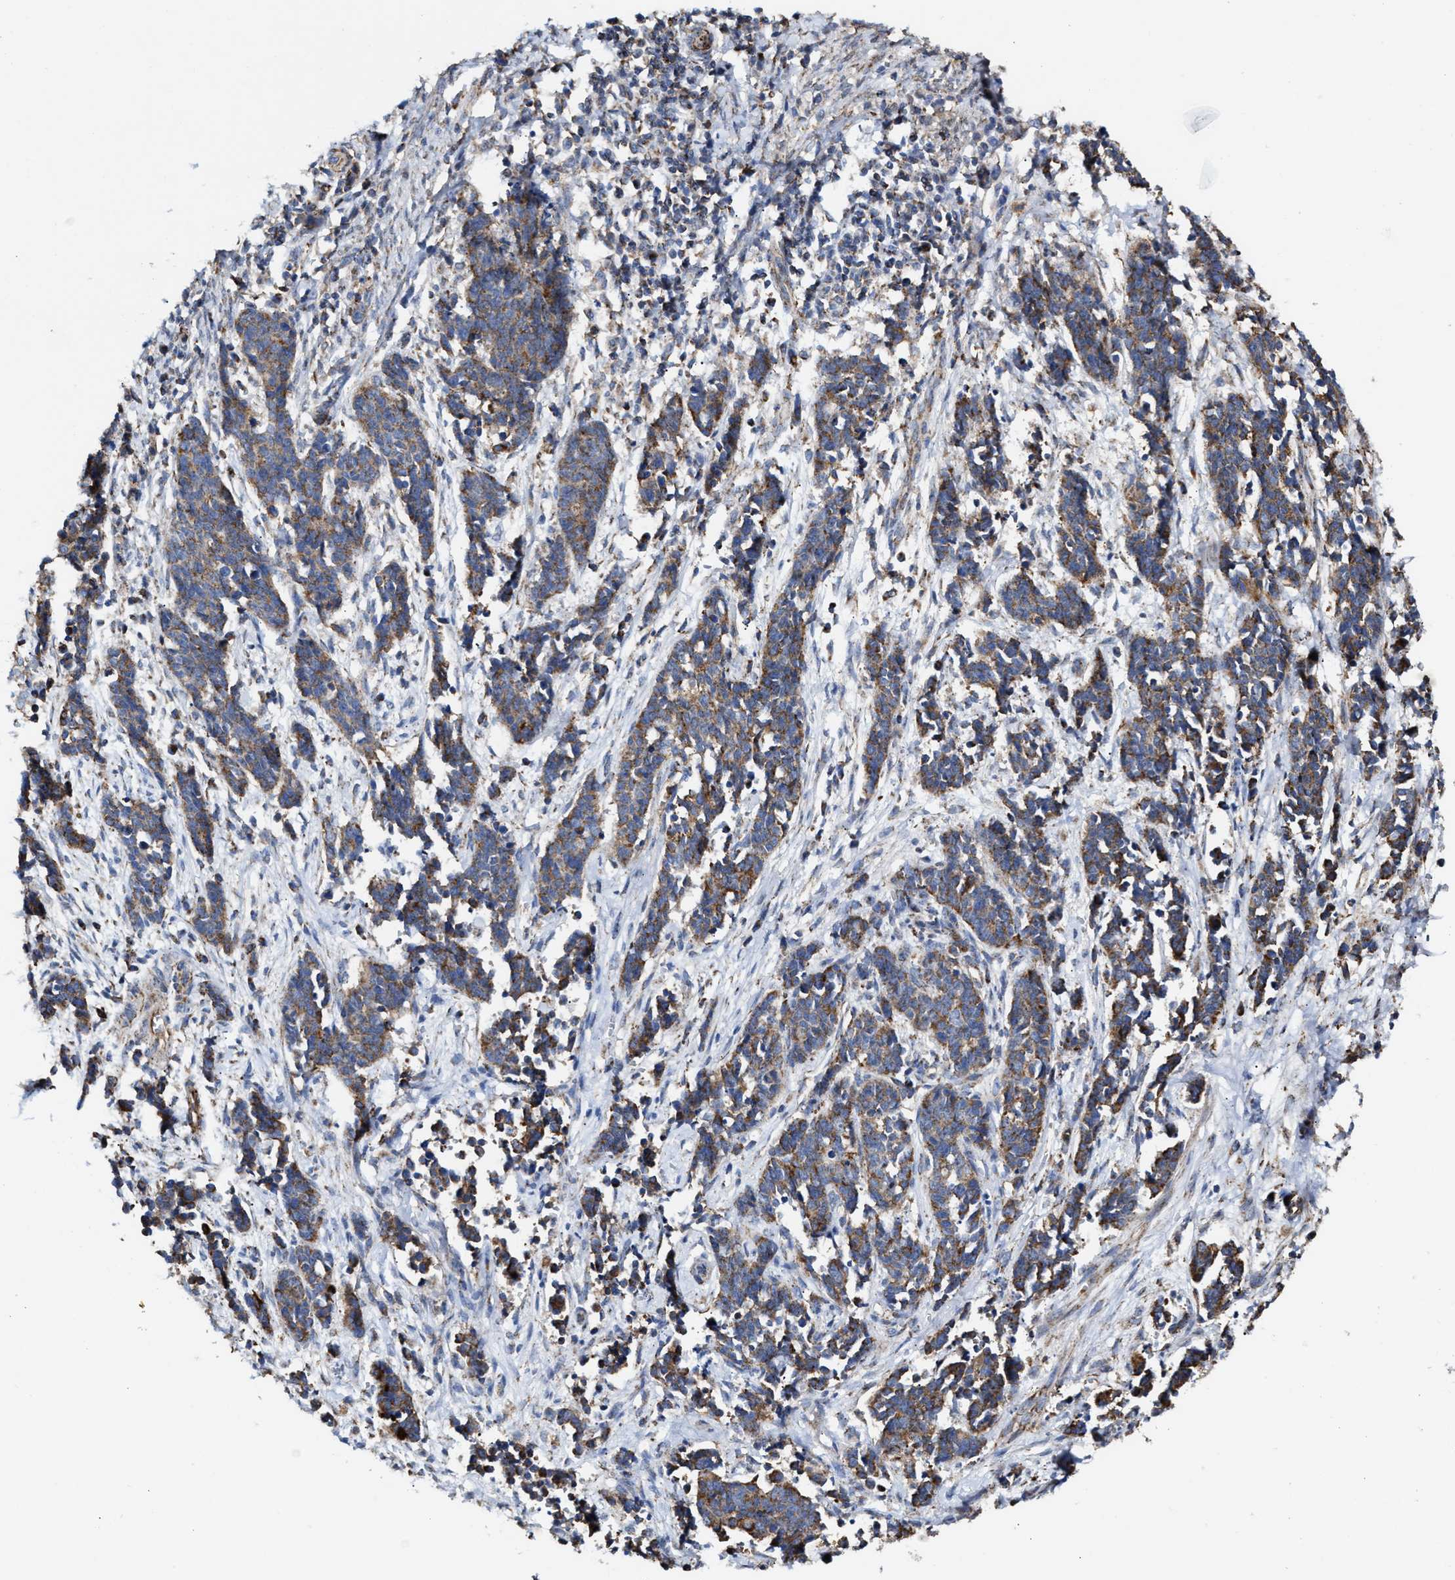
{"staining": {"intensity": "moderate", "quantity": ">75%", "location": "cytoplasmic/membranous"}, "tissue": "cervical cancer", "cell_type": "Tumor cells", "image_type": "cancer", "snomed": [{"axis": "morphology", "description": "Squamous cell carcinoma, NOS"}, {"axis": "topography", "description": "Cervix"}], "caption": "Cervical cancer (squamous cell carcinoma) tissue displays moderate cytoplasmic/membranous positivity in approximately >75% of tumor cells, visualized by immunohistochemistry.", "gene": "MECR", "patient": {"sex": "female", "age": 35}}